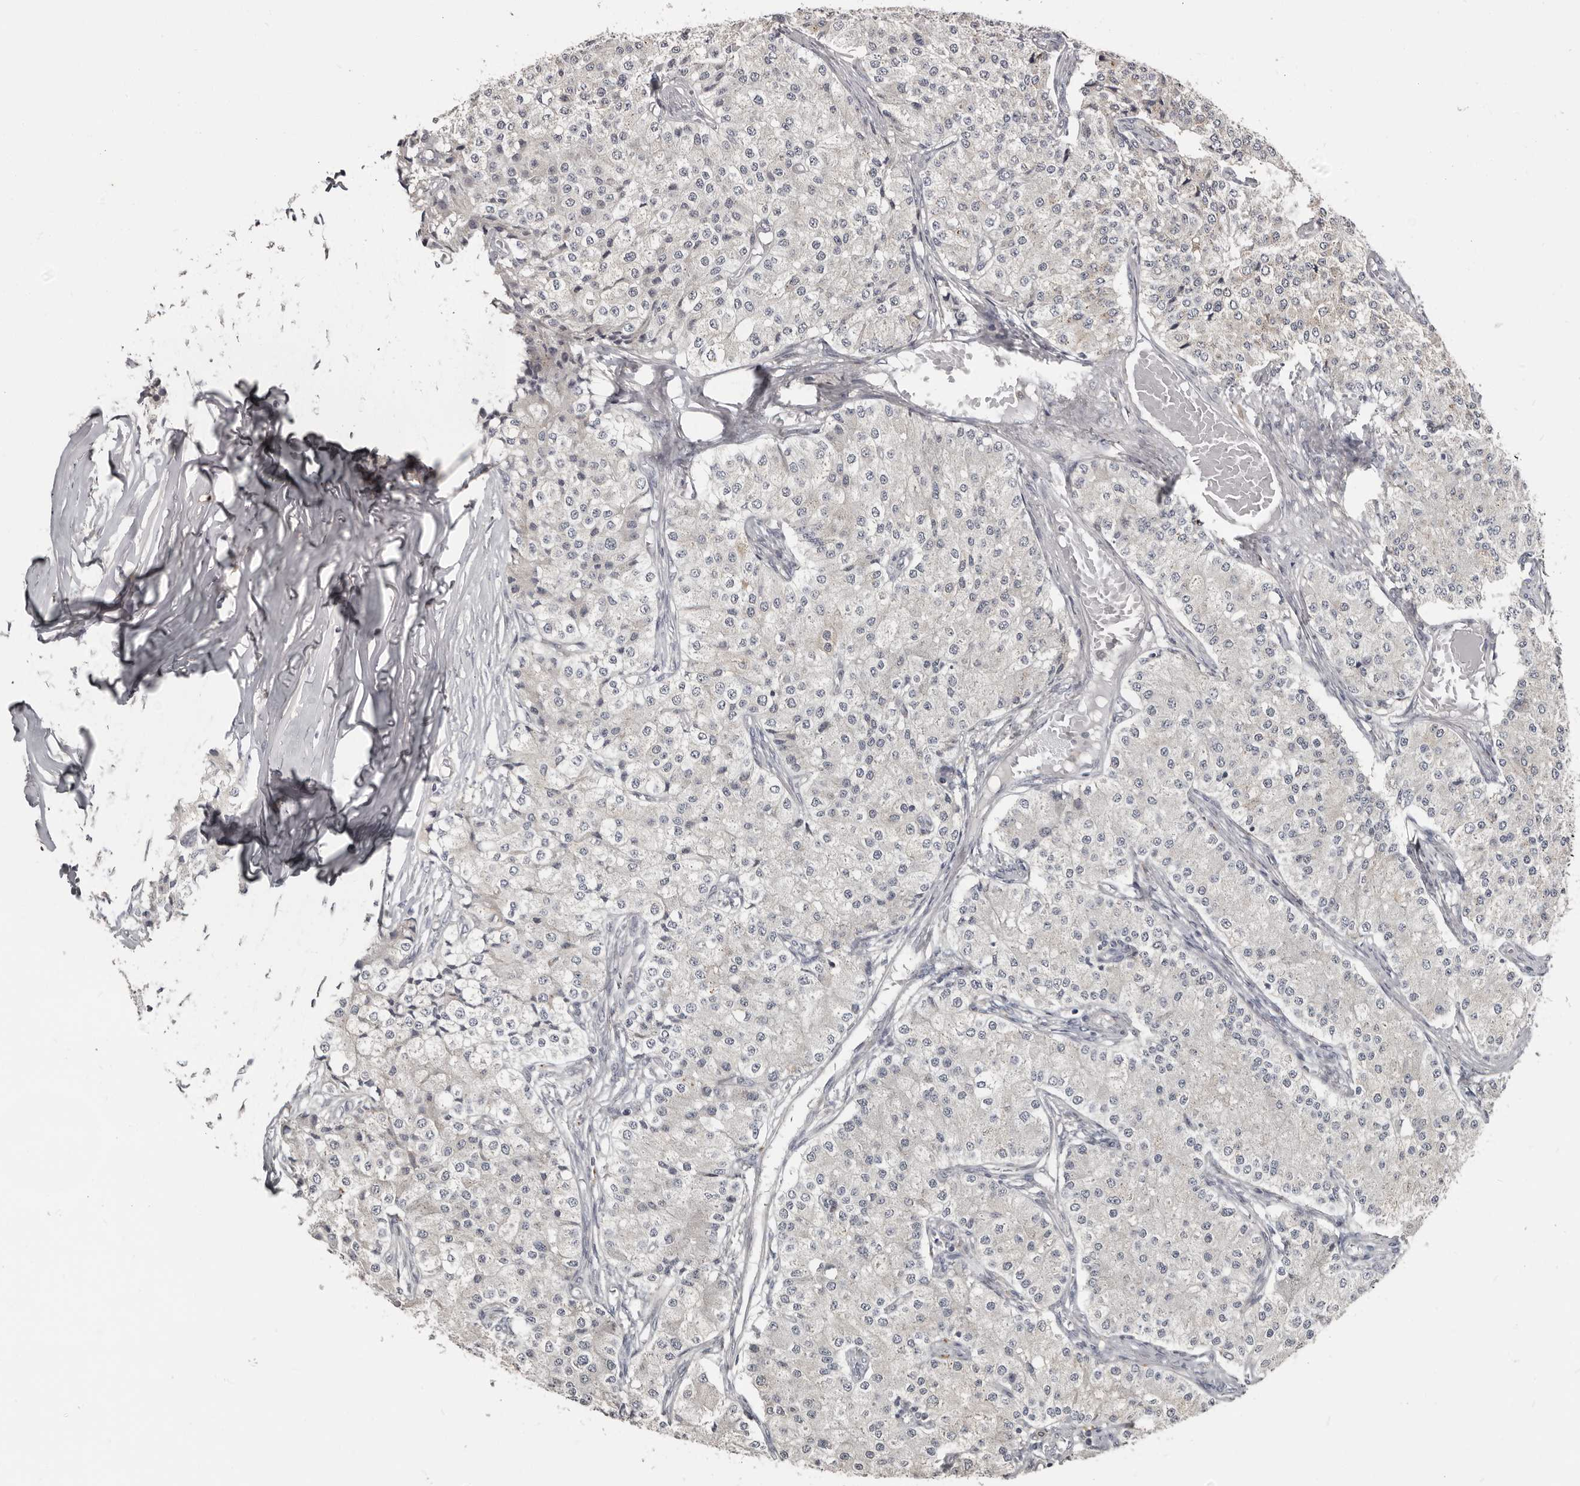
{"staining": {"intensity": "negative", "quantity": "none", "location": "none"}, "tissue": "carcinoid", "cell_type": "Tumor cells", "image_type": "cancer", "snomed": [{"axis": "morphology", "description": "Carcinoid, malignant, NOS"}, {"axis": "topography", "description": "Colon"}], "caption": "DAB (3,3'-diaminobenzidine) immunohistochemical staining of carcinoid exhibits no significant expression in tumor cells.", "gene": "KCNJ8", "patient": {"sex": "female", "age": 52}}